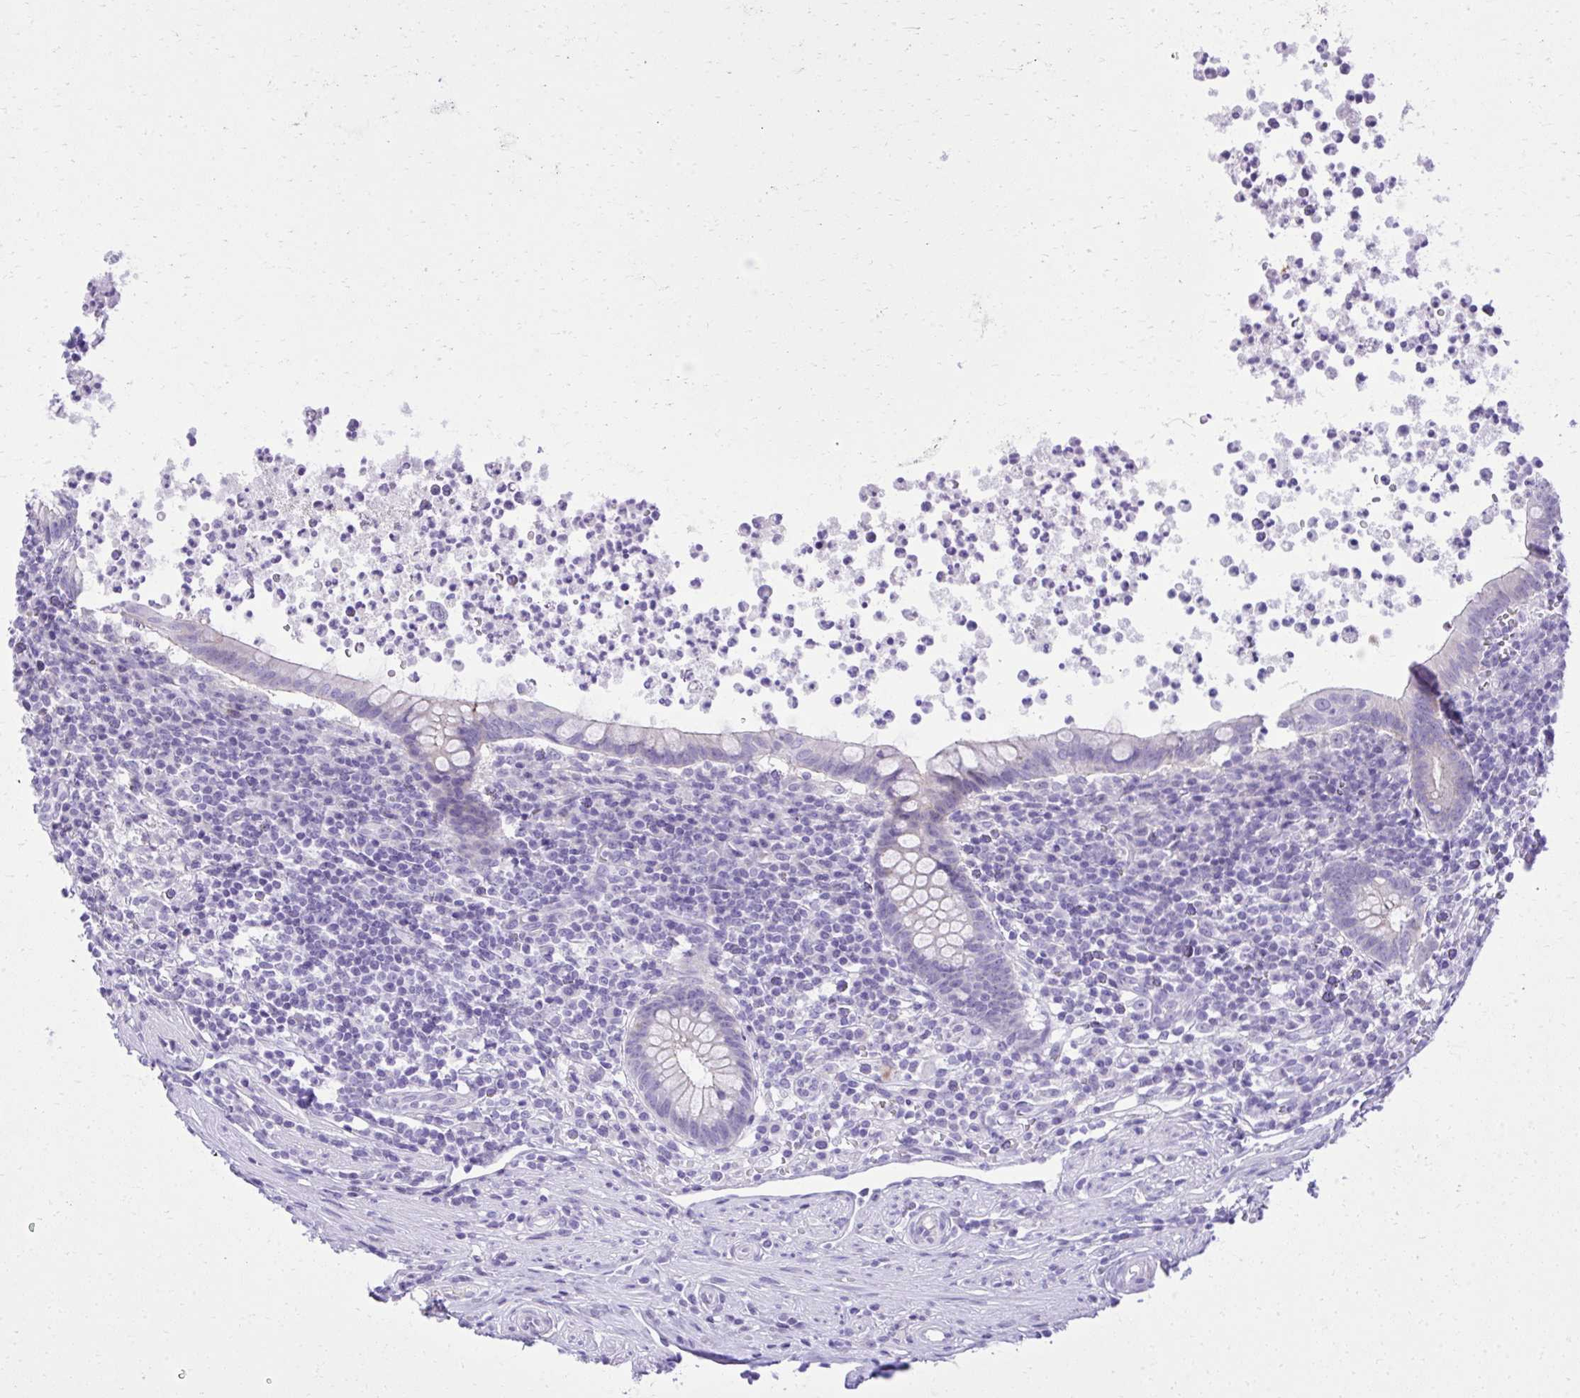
{"staining": {"intensity": "negative", "quantity": "none", "location": "none"}, "tissue": "appendix", "cell_type": "Glandular cells", "image_type": "normal", "snomed": [{"axis": "morphology", "description": "Normal tissue, NOS"}, {"axis": "topography", "description": "Appendix"}], "caption": "Protein analysis of normal appendix exhibits no significant positivity in glandular cells.", "gene": "ST6GALNAC3", "patient": {"sex": "female", "age": 56}}